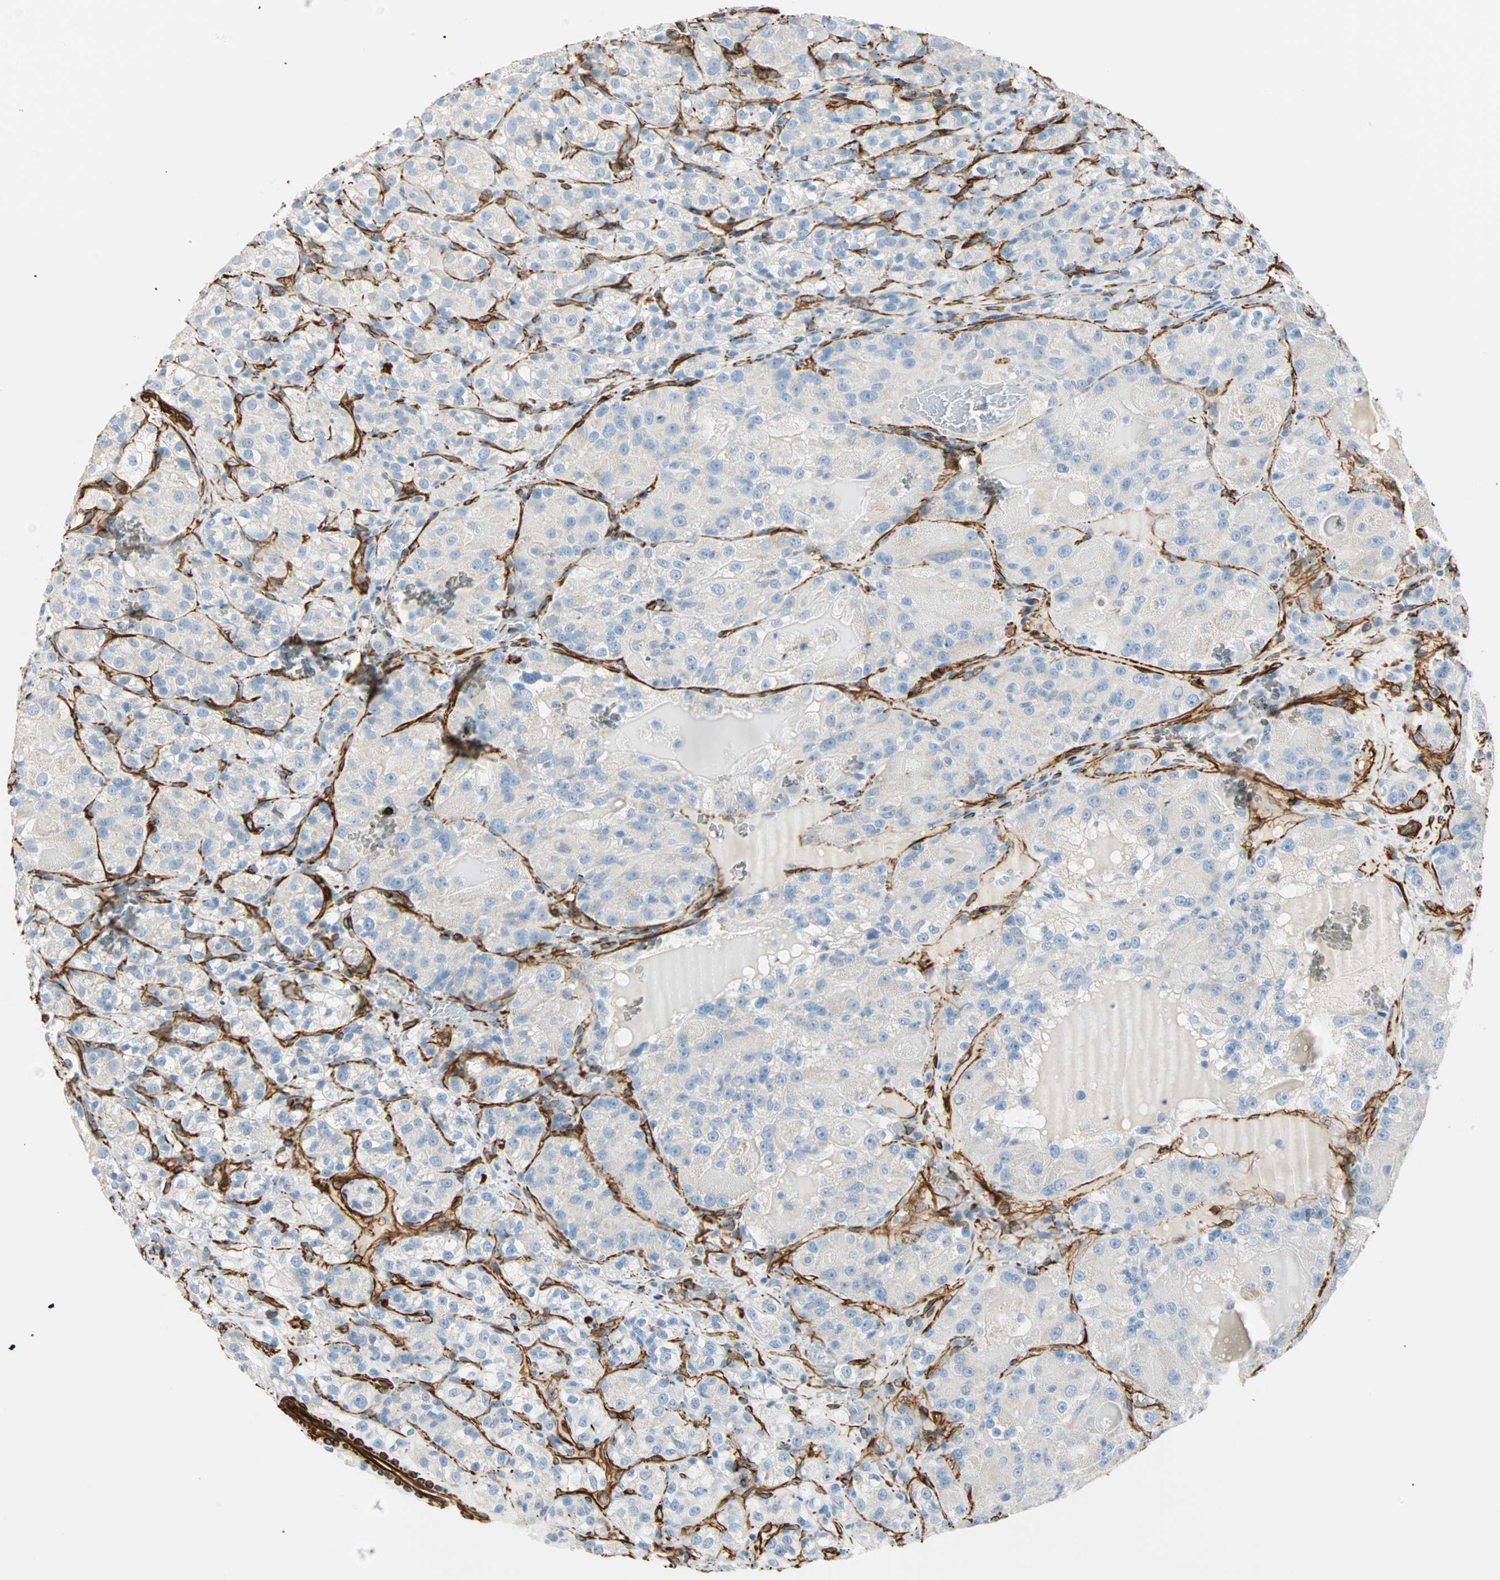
{"staining": {"intensity": "negative", "quantity": "none", "location": "none"}, "tissue": "renal cancer", "cell_type": "Tumor cells", "image_type": "cancer", "snomed": [{"axis": "morphology", "description": "Normal tissue, NOS"}, {"axis": "morphology", "description": "Adenocarcinoma, NOS"}, {"axis": "topography", "description": "Kidney"}], "caption": "The IHC micrograph has no significant positivity in tumor cells of renal cancer (adenocarcinoma) tissue.", "gene": "NES", "patient": {"sex": "male", "age": 61}}